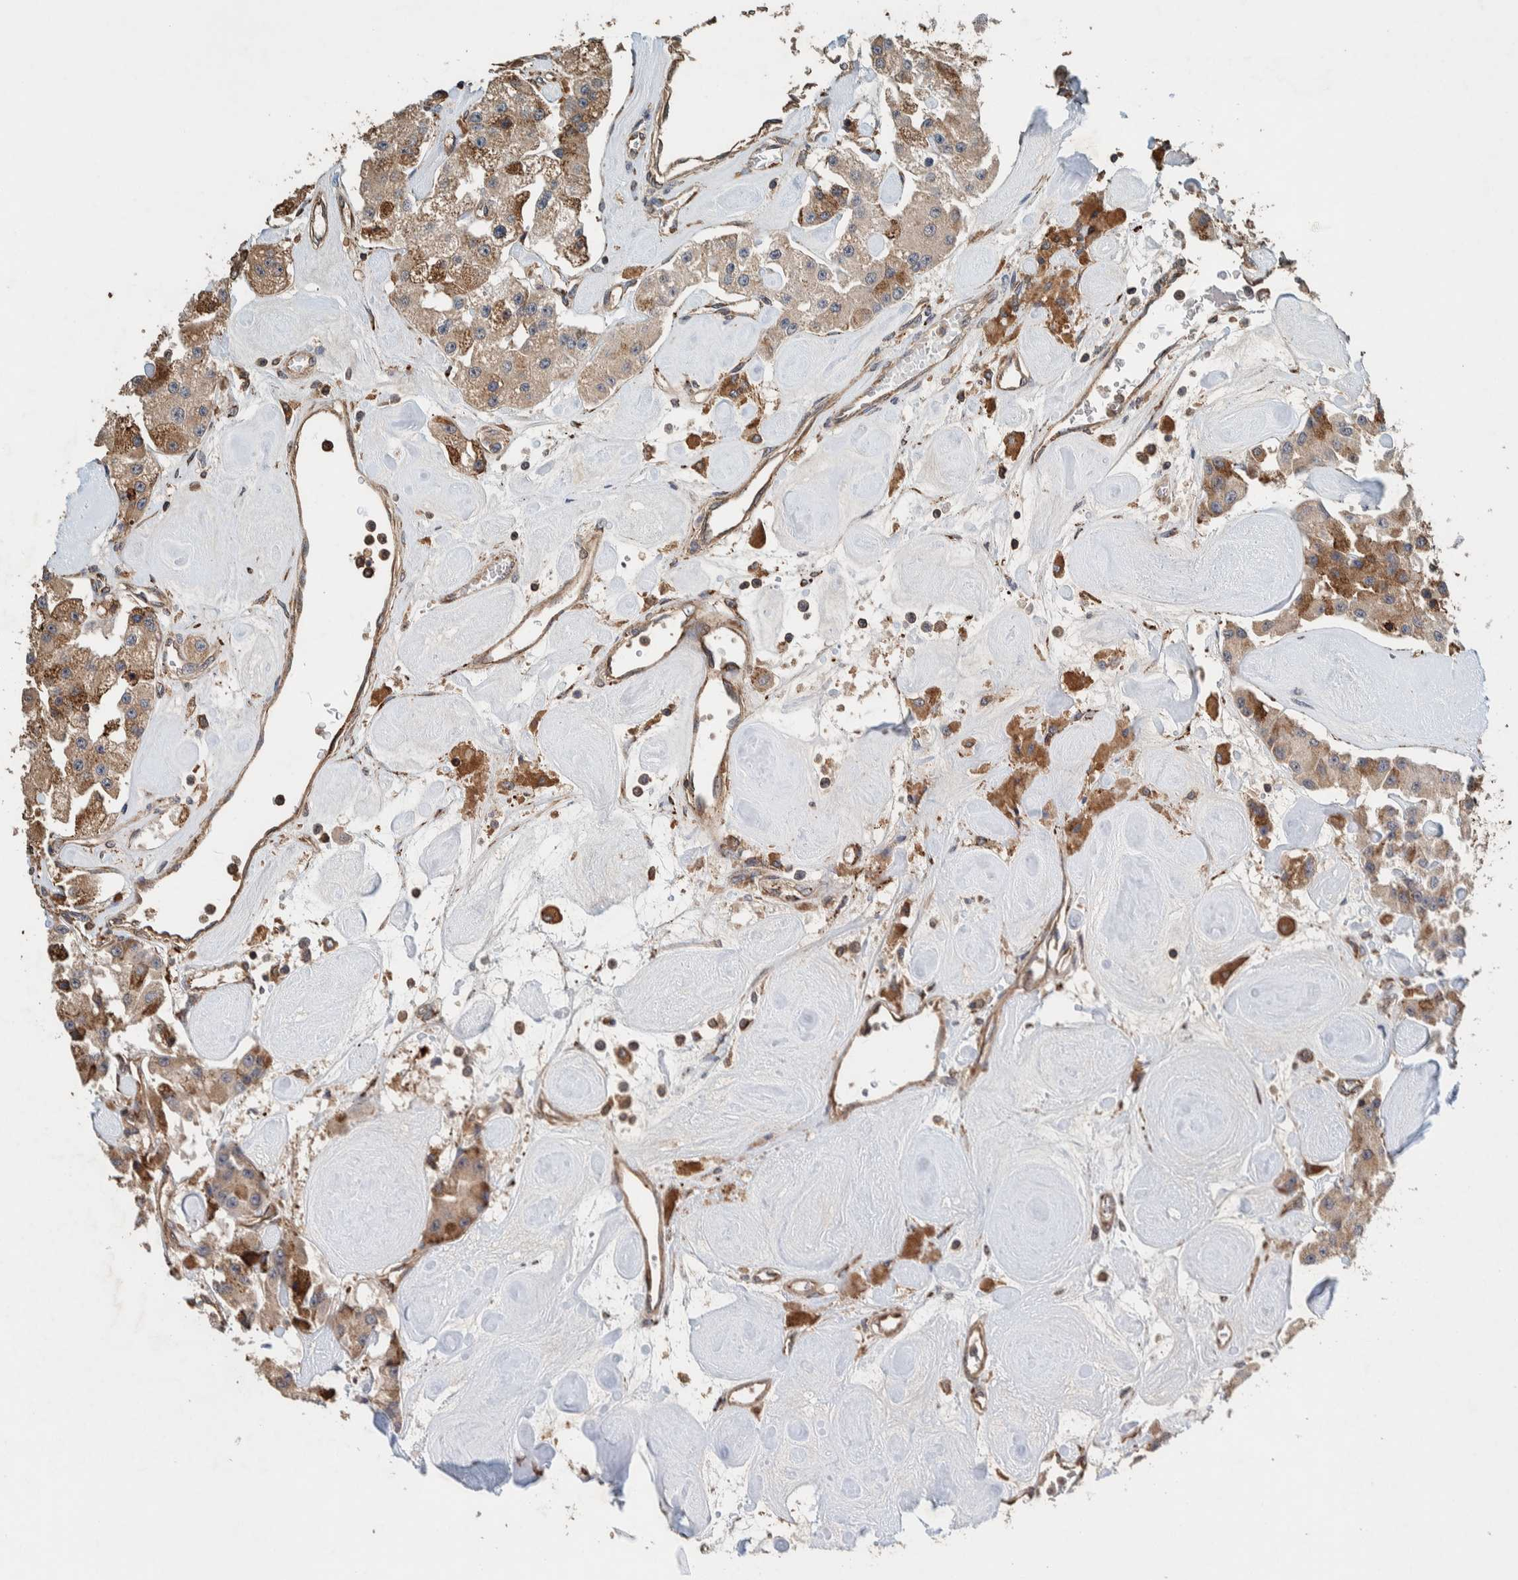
{"staining": {"intensity": "moderate", "quantity": ">75%", "location": "cytoplasmic/membranous"}, "tissue": "carcinoid", "cell_type": "Tumor cells", "image_type": "cancer", "snomed": [{"axis": "morphology", "description": "Carcinoid, malignant, NOS"}, {"axis": "topography", "description": "Pancreas"}], "caption": "Protein expression by immunohistochemistry (IHC) reveals moderate cytoplasmic/membranous expression in approximately >75% of tumor cells in carcinoid.", "gene": "PLA2G3", "patient": {"sex": "male", "age": 41}}